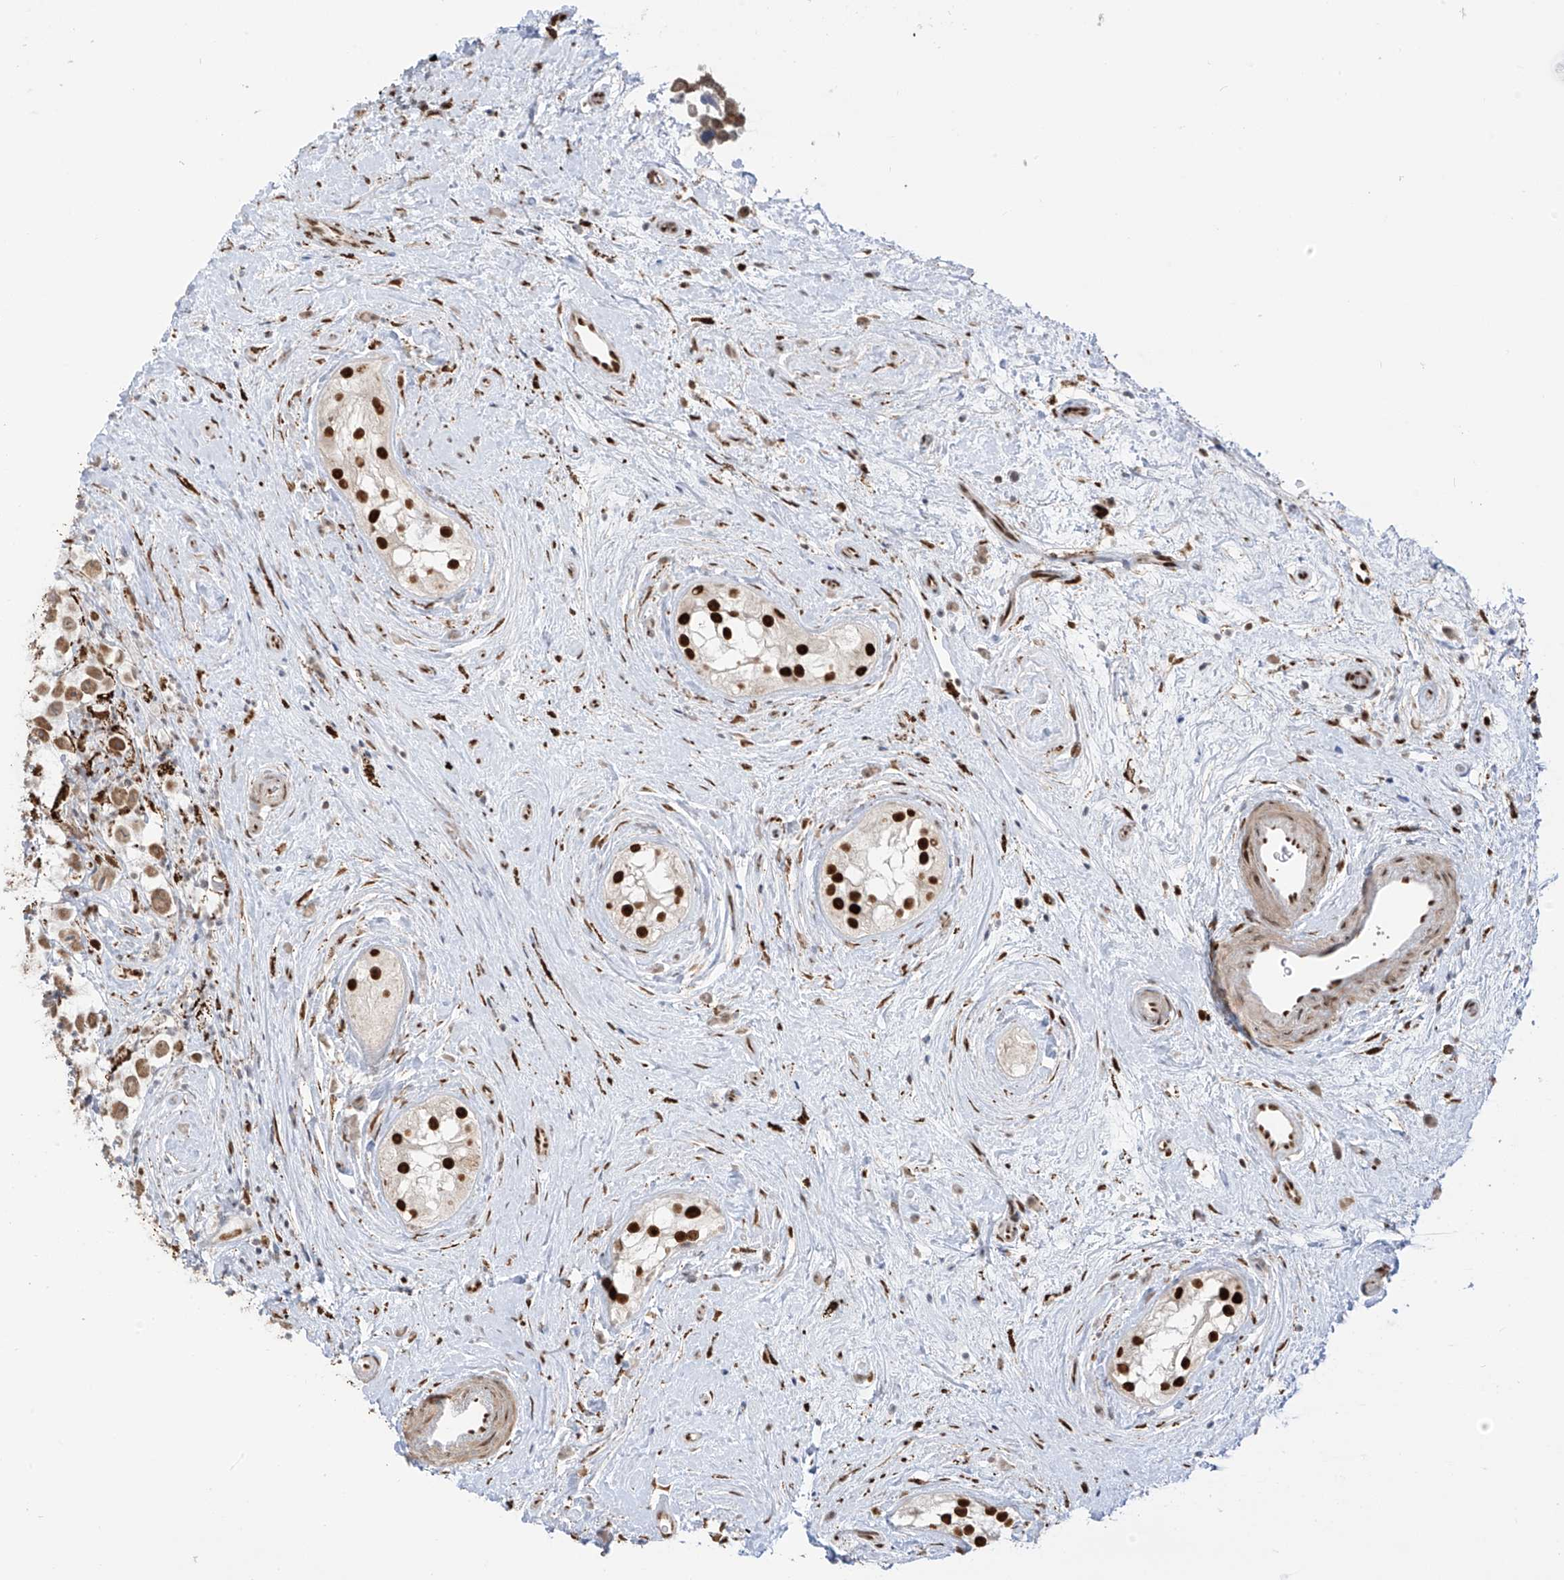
{"staining": {"intensity": "moderate", "quantity": ">75%", "location": "nuclear"}, "tissue": "testis cancer", "cell_type": "Tumor cells", "image_type": "cancer", "snomed": [{"axis": "morphology", "description": "Seminoma, NOS"}, {"axis": "topography", "description": "Testis"}], "caption": "Immunohistochemistry (IHC) of testis cancer (seminoma) exhibits medium levels of moderate nuclear positivity in approximately >75% of tumor cells.", "gene": "PM20D2", "patient": {"sex": "male", "age": 49}}